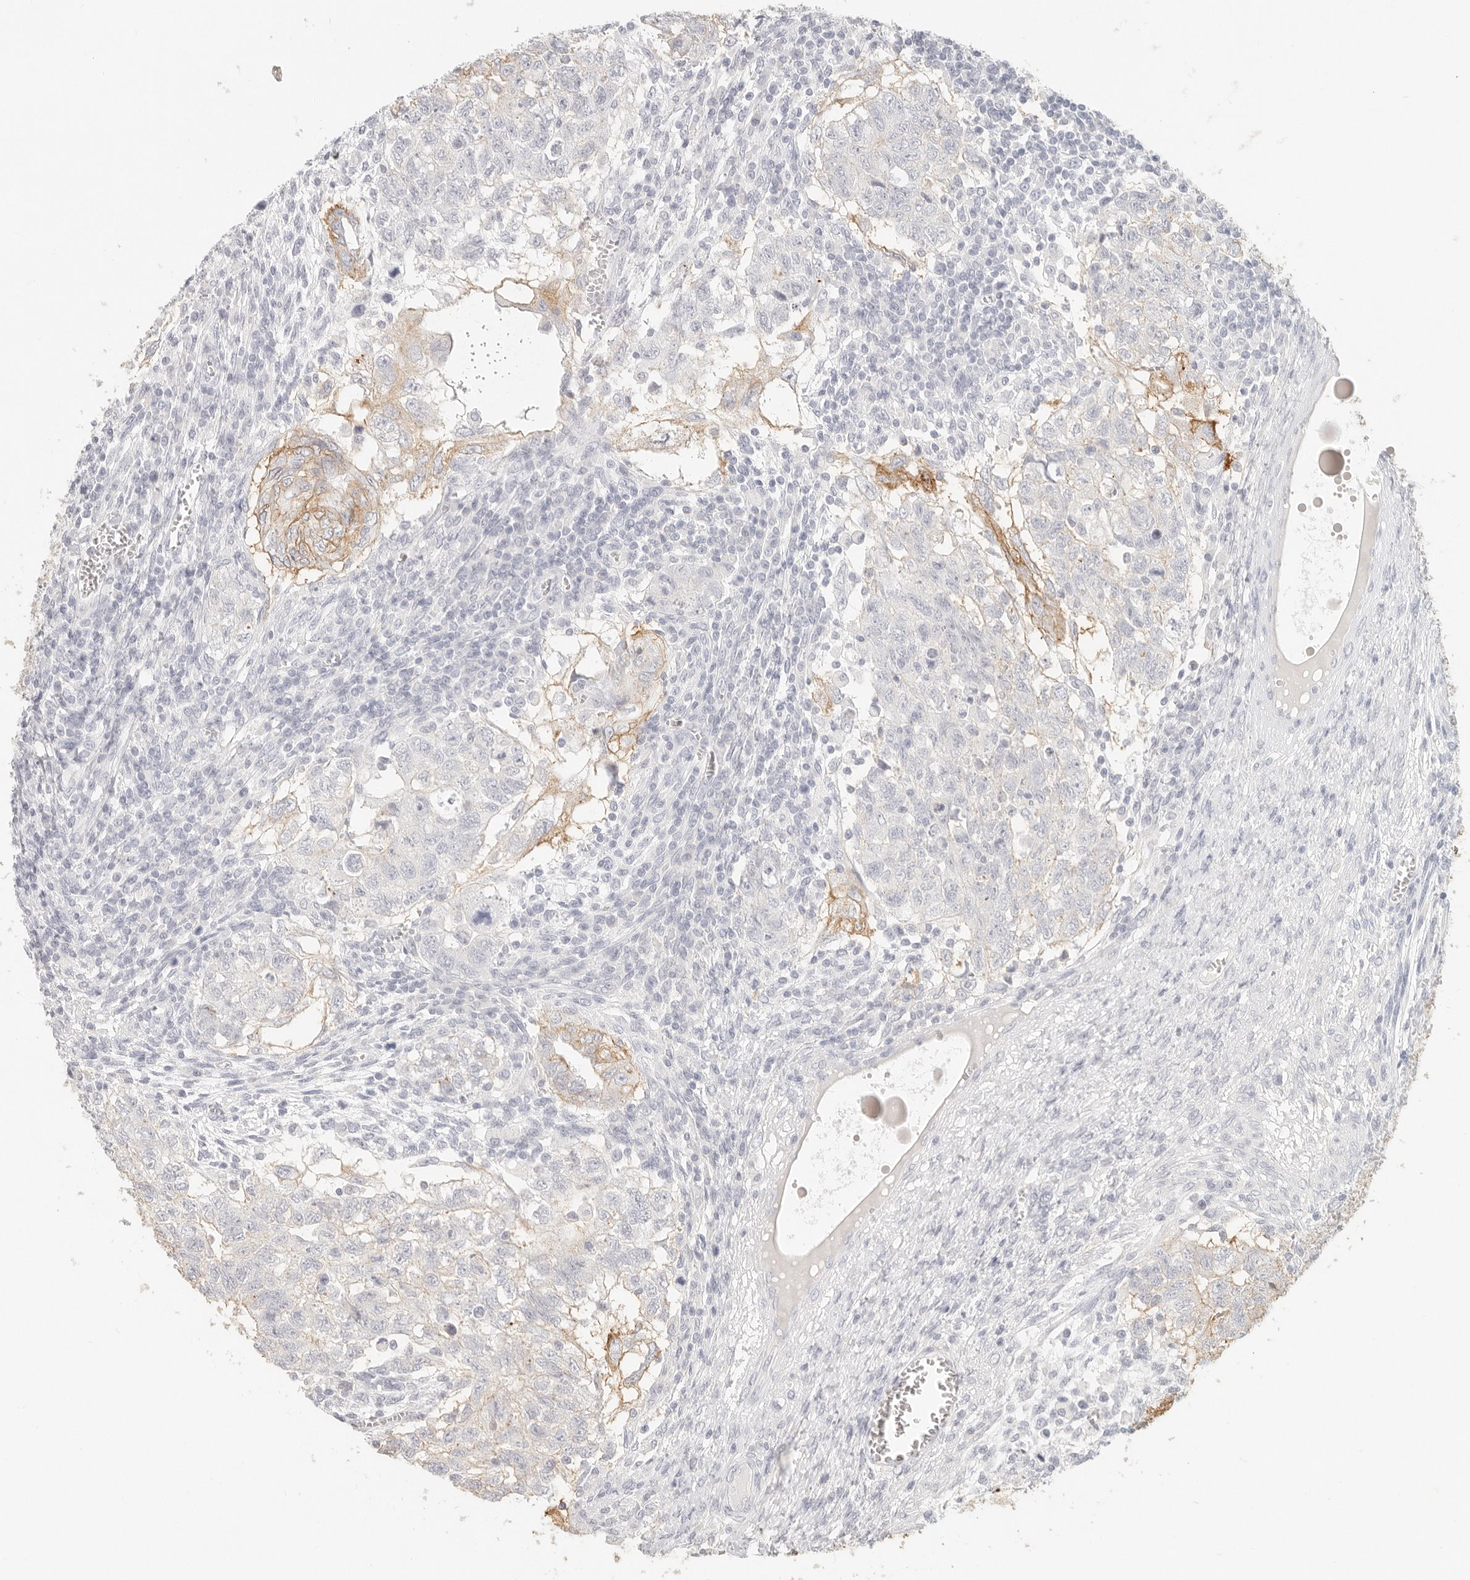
{"staining": {"intensity": "moderate", "quantity": "<25%", "location": "cytoplasmic/membranous"}, "tissue": "testis cancer", "cell_type": "Tumor cells", "image_type": "cancer", "snomed": [{"axis": "morphology", "description": "Carcinoma, Embryonal, NOS"}, {"axis": "topography", "description": "Testis"}], "caption": "An image of testis cancer (embryonal carcinoma) stained for a protein shows moderate cytoplasmic/membranous brown staining in tumor cells. (Brightfield microscopy of DAB IHC at high magnification).", "gene": "EPCAM", "patient": {"sex": "male", "age": 37}}